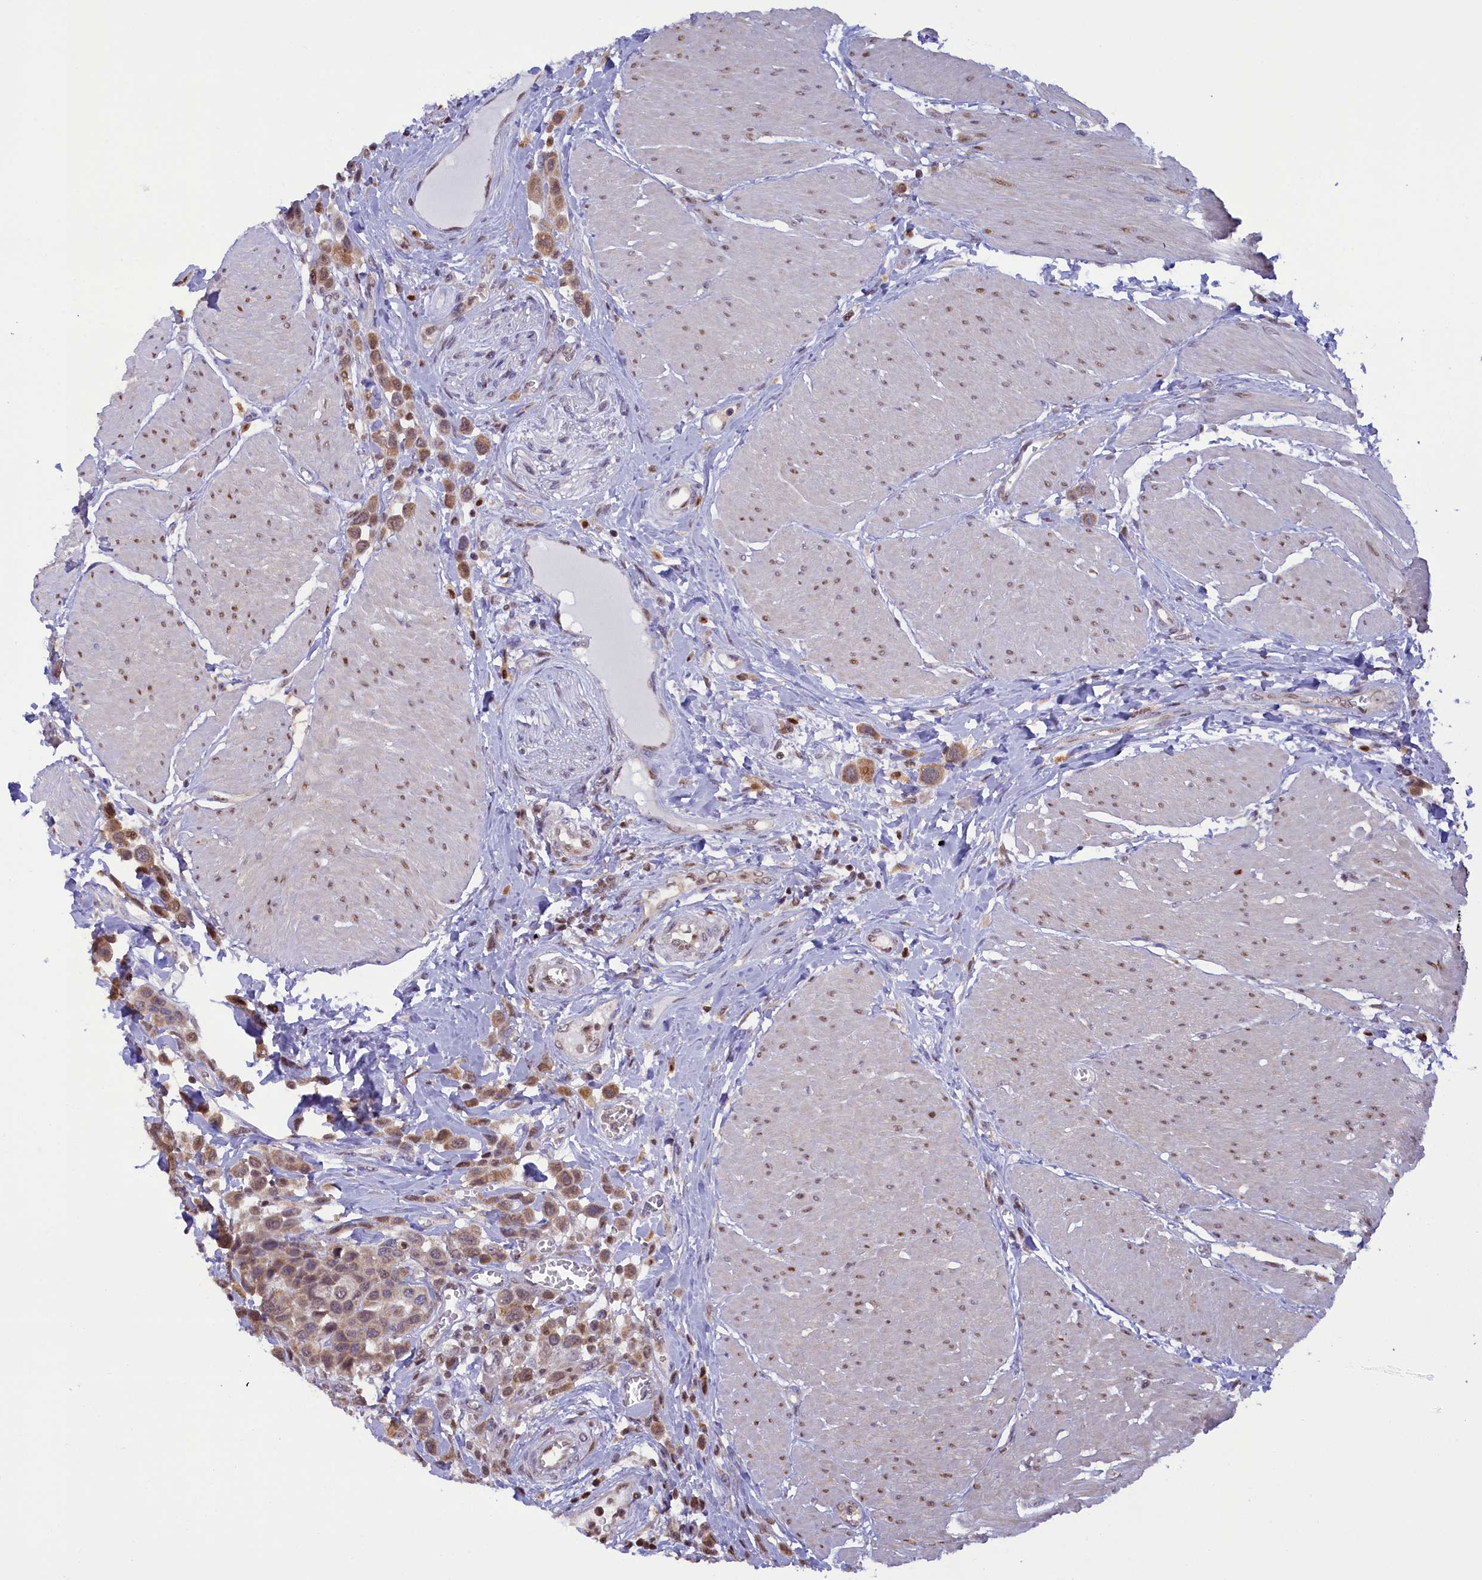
{"staining": {"intensity": "moderate", "quantity": ">75%", "location": "cytoplasmic/membranous,nuclear"}, "tissue": "urothelial cancer", "cell_type": "Tumor cells", "image_type": "cancer", "snomed": [{"axis": "morphology", "description": "Urothelial carcinoma, High grade"}, {"axis": "topography", "description": "Urinary bladder"}], "caption": "An immunohistochemistry (IHC) histopathology image of tumor tissue is shown. Protein staining in brown labels moderate cytoplasmic/membranous and nuclear positivity in urothelial cancer within tumor cells. The staining was performed using DAB to visualize the protein expression in brown, while the nuclei were stained in blue with hematoxylin (Magnification: 20x).", "gene": "IZUMO2", "patient": {"sex": "male", "age": 50}}